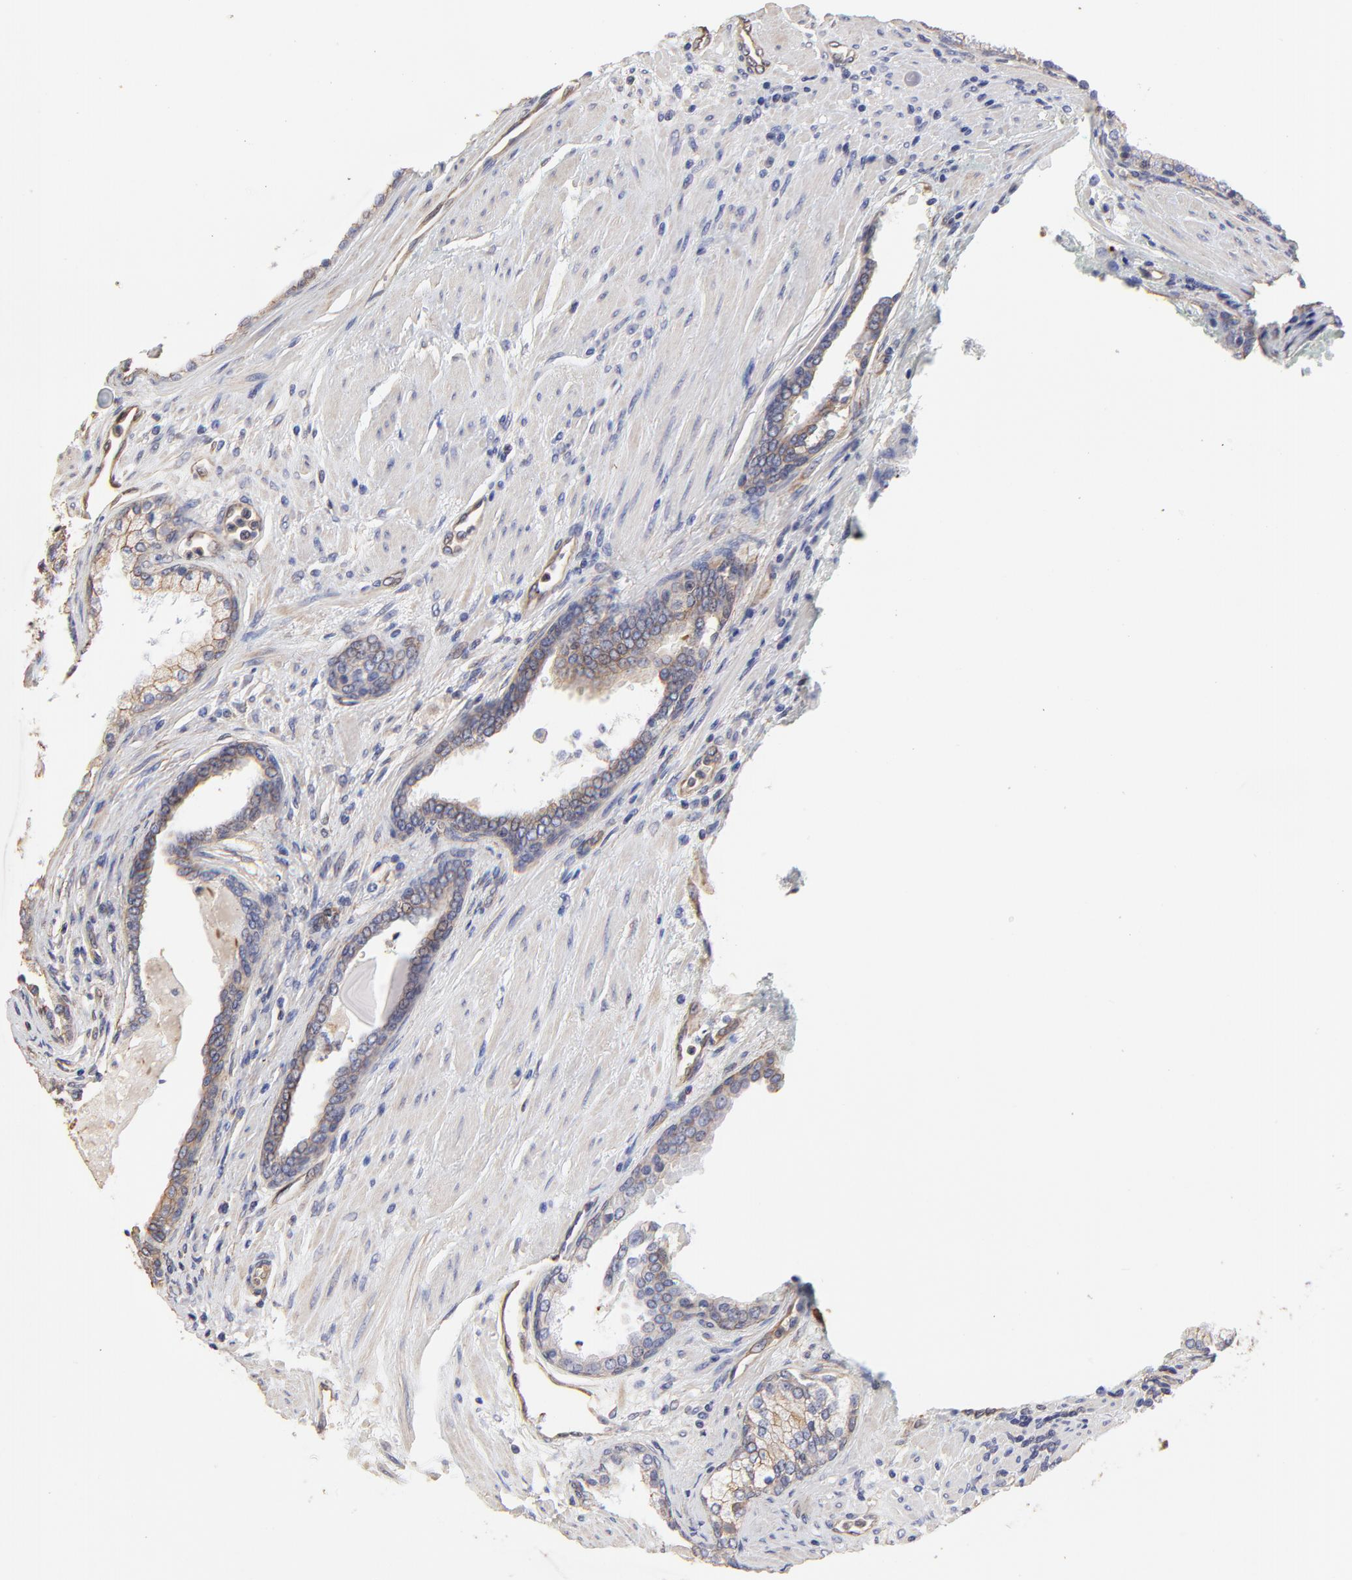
{"staining": {"intensity": "weak", "quantity": ">75%", "location": "cytoplasmic/membranous"}, "tissue": "prostate cancer", "cell_type": "Tumor cells", "image_type": "cancer", "snomed": [{"axis": "morphology", "description": "Adenocarcinoma, Medium grade"}, {"axis": "topography", "description": "Prostate"}], "caption": "This is an image of immunohistochemistry staining of prostate cancer, which shows weak staining in the cytoplasmic/membranous of tumor cells.", "gene": "LRCH2", "patient": {"sex": "male", "age": 72}}